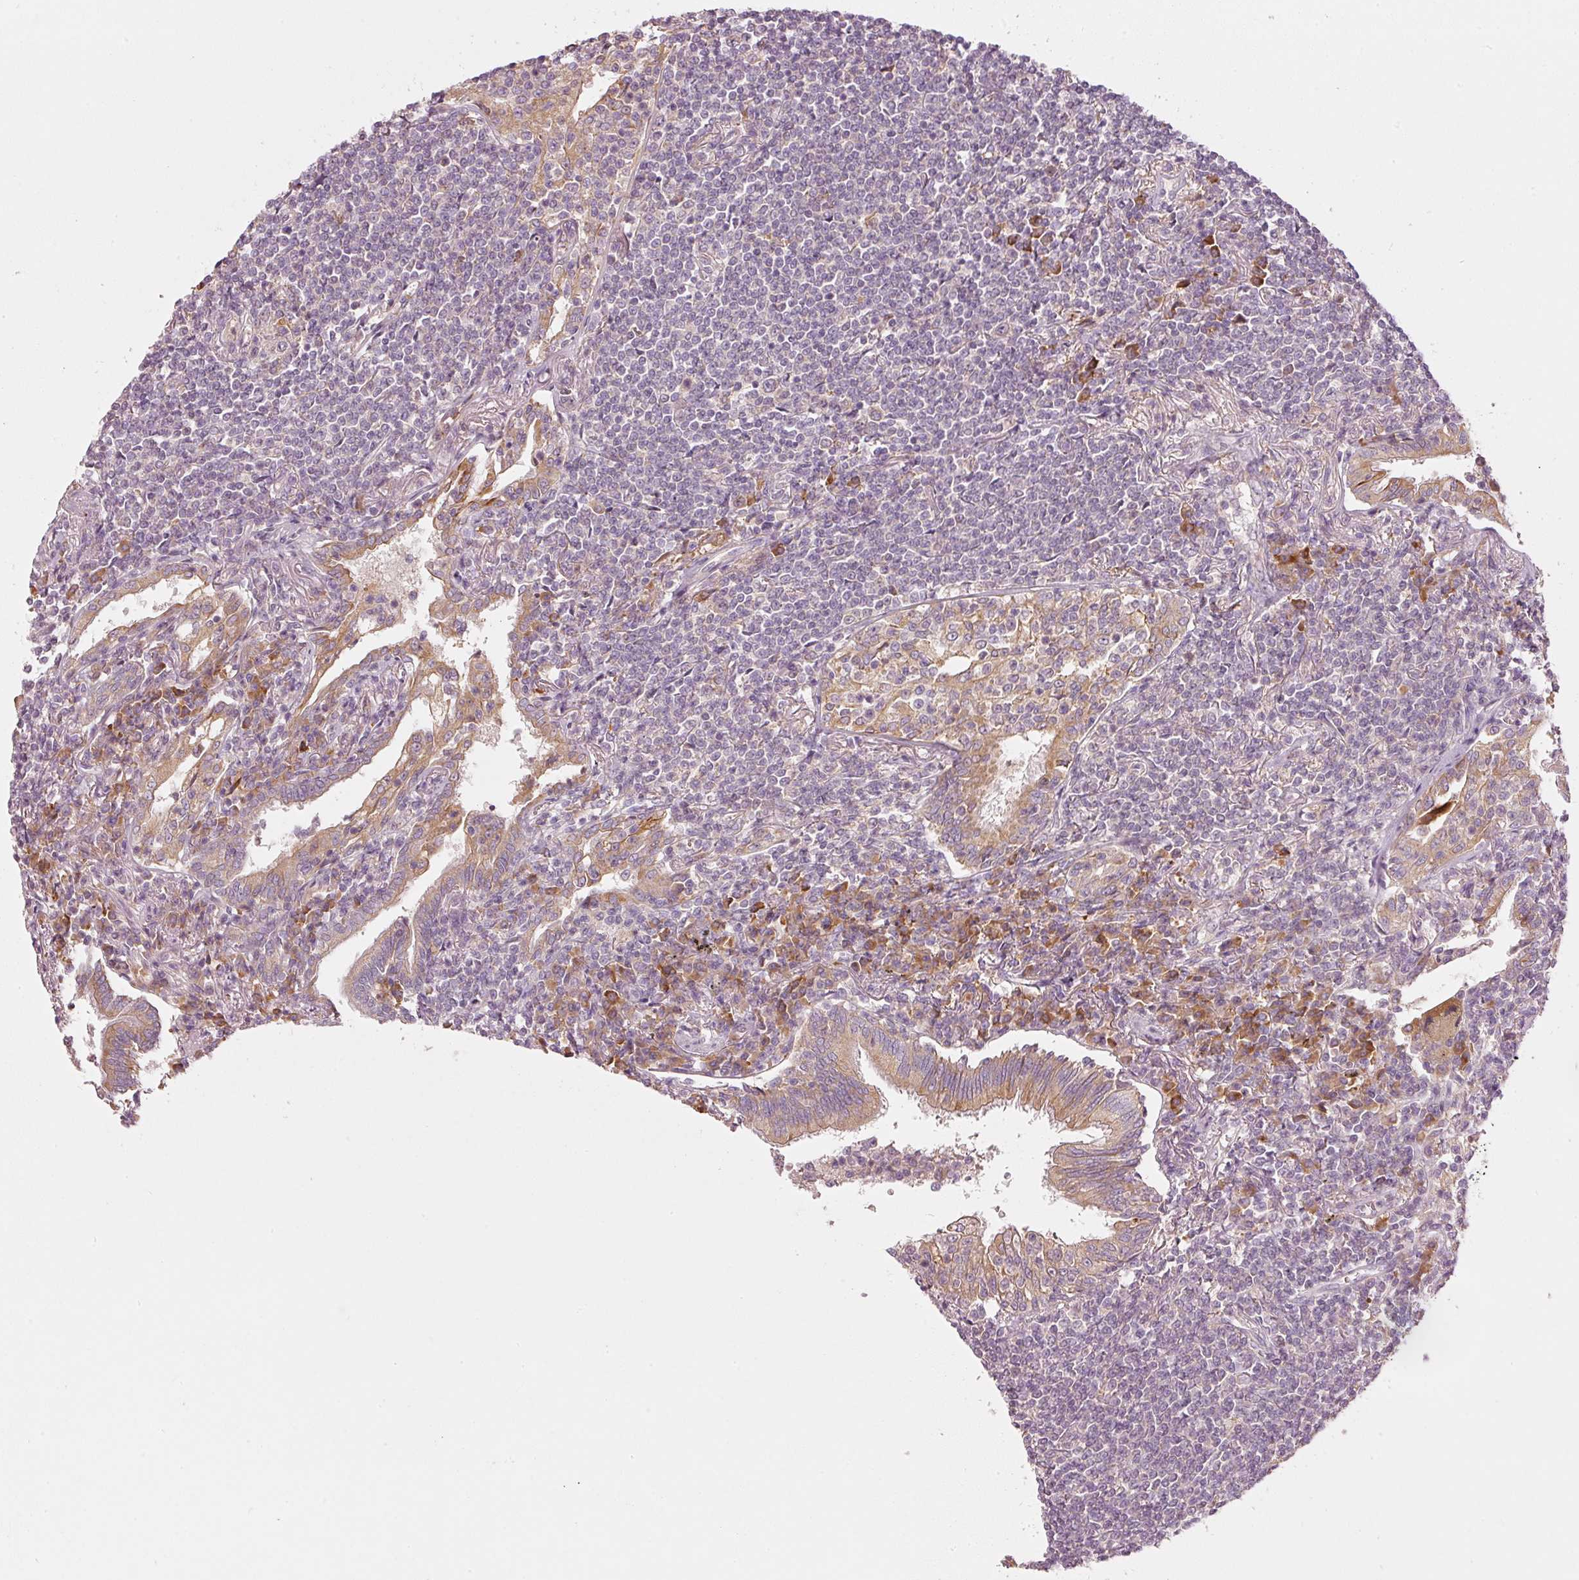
{"staining": {"intensity": "negative", "quantity": "none", "location": "none"}, "tissue": "lymphoma", "cell_type": "Tumor cells", "image_type": "cancer", "snomed": [{"axis": "morphology", "description": "Malignant lymphoma, non-Hodgkin's type, Low grade"}, {"axis": "topography", "description": "Lung"}], "caption": "DAB immunohistochemical staining of lymphoma exhibits no significant staining in tumor cells.", "gene": "MAP10", "patient": {"sex": "female", "age": 71}}